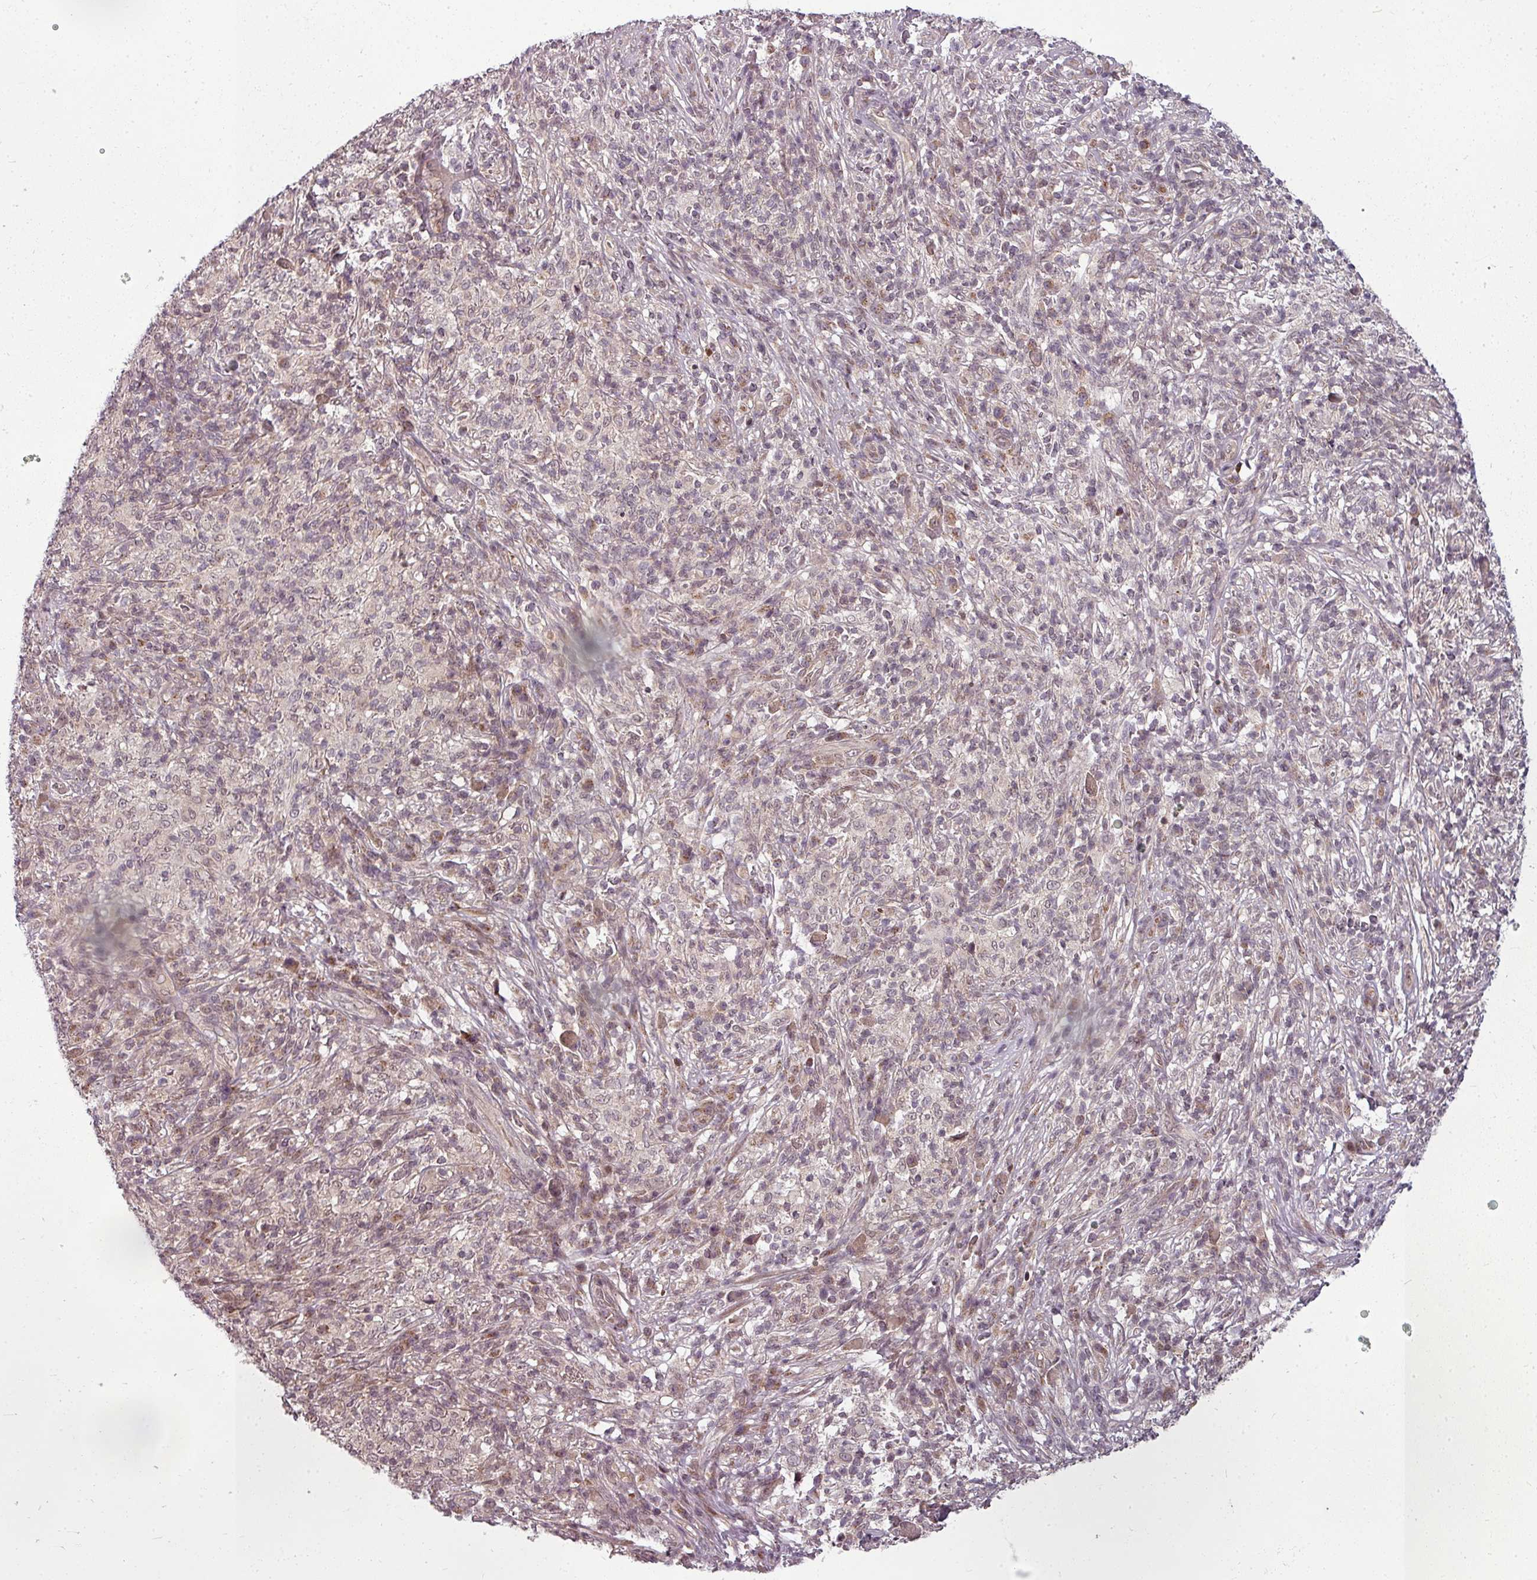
{"staining": {"intensity": "negative", "quantity": "none", "location": "none"}, "tissue": "melanoma", "cell_type": "Tumor cells", "image_type": "cancer", "snomed": [{"axis": "morphology", "description": "Malignant melanoma, NOS"}, {"axis": "topography", "description": "Skin"}], "caption": "Immunohistochemistry image of human melanoma stained for a protein (brown), which exhibits no staining in tumor cells.", "gene": "CLIC1", "patient": {"sex": "male", "age": 66}}